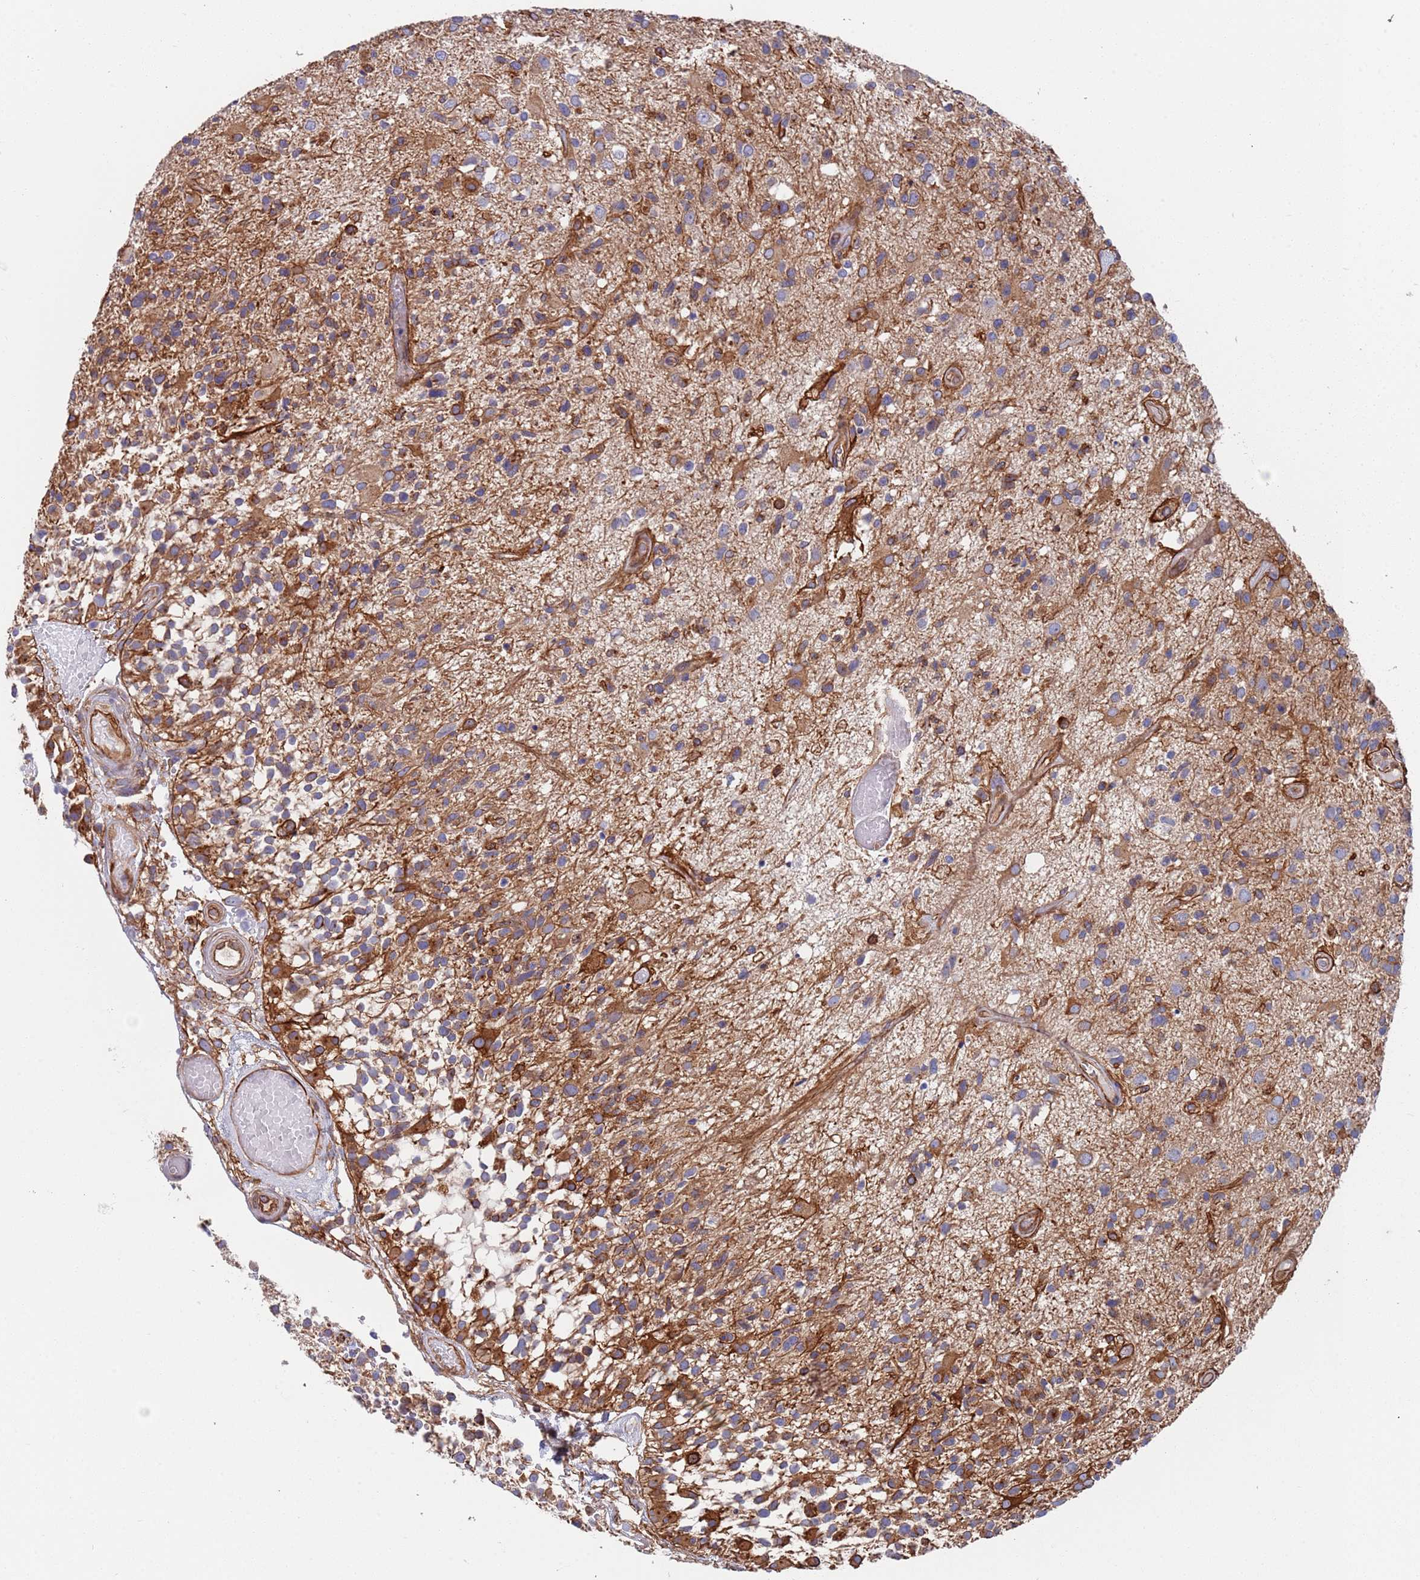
{"staining": {"intensity": "weak", "quantity": ">75%", "location": "cytoplasmic/membranous"}, "tissue": "glioma", "cell_type": "Tumor cells", "image_type": "cancer", "snomed": [{"axis": "morphology", "description": "Glioma, malignant, High grade"}, {"axis": "morphology", "description": "Glioblastoma, NOS"}, {"axis": "topography", "description": "Brain"}], "caption": "Glioma was stained to show a protein in brown. There is low levels of weak cytoplasmic/membranous staining in about >75% of tumor cells. Immunohistochemistry stains the protein in brown and the nuclei are stained blue.", "gene": "JAKMIP2", "patient": {"sex": "male", "age": 60}}